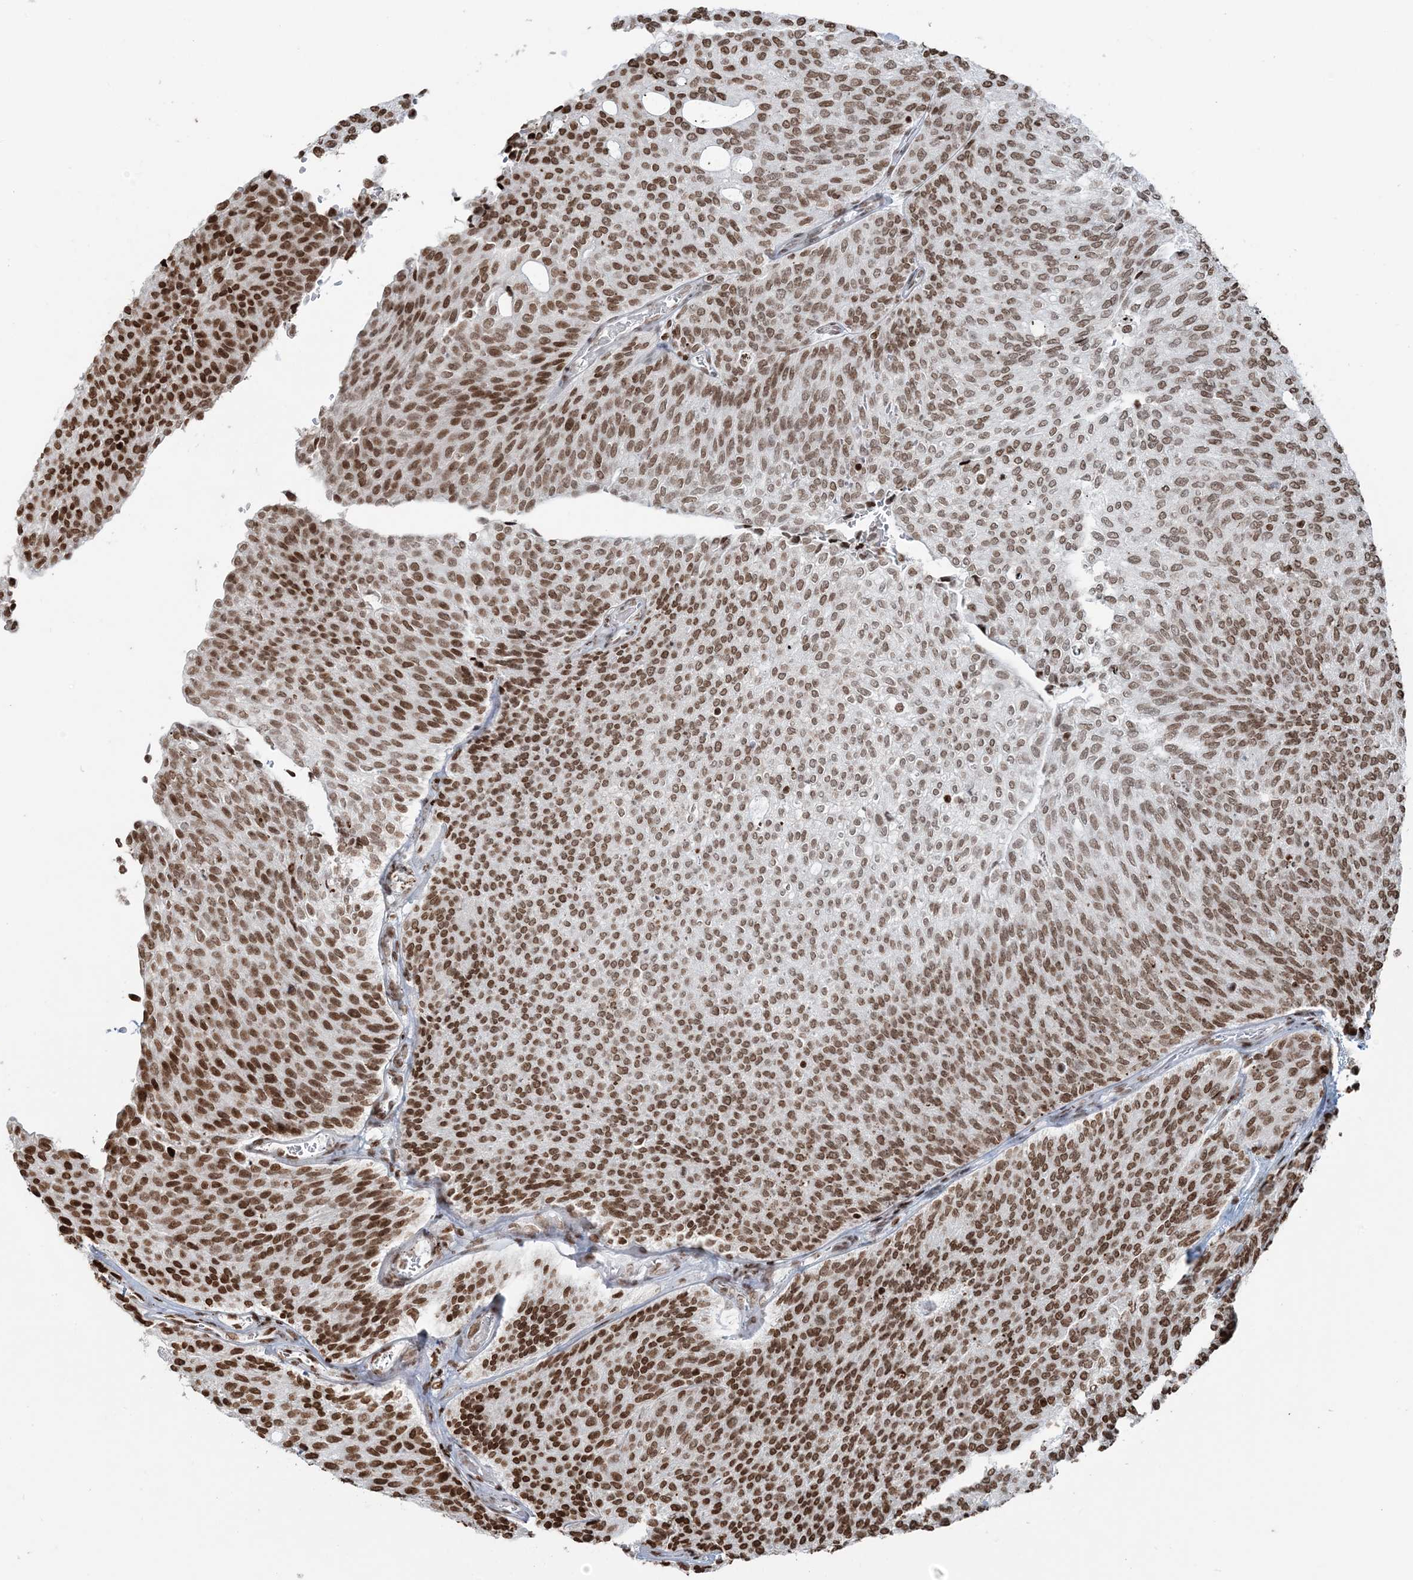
{"staining": {"intensity": "moderate", "quantity": ">75%", "location": "nuclear"}, "tissue": "urothelial cancer", "cell_type": "Tumor cells", "image_type": "cancer", "snomed": [{"axis": "morphology", "description": "Urothelial carcinoma, Low grade"}, {"axis": "topography", "description": "Urinary bladder"}], "caption": "IHC photomicrograph of urothelial cancer stained for a protein (brown), which demonstrates medium levels of moderate nuclear expression in approximately >75% of tumor cells.", "gene": "H3-3B", "patient": {"sex": "female", "age": 79}}